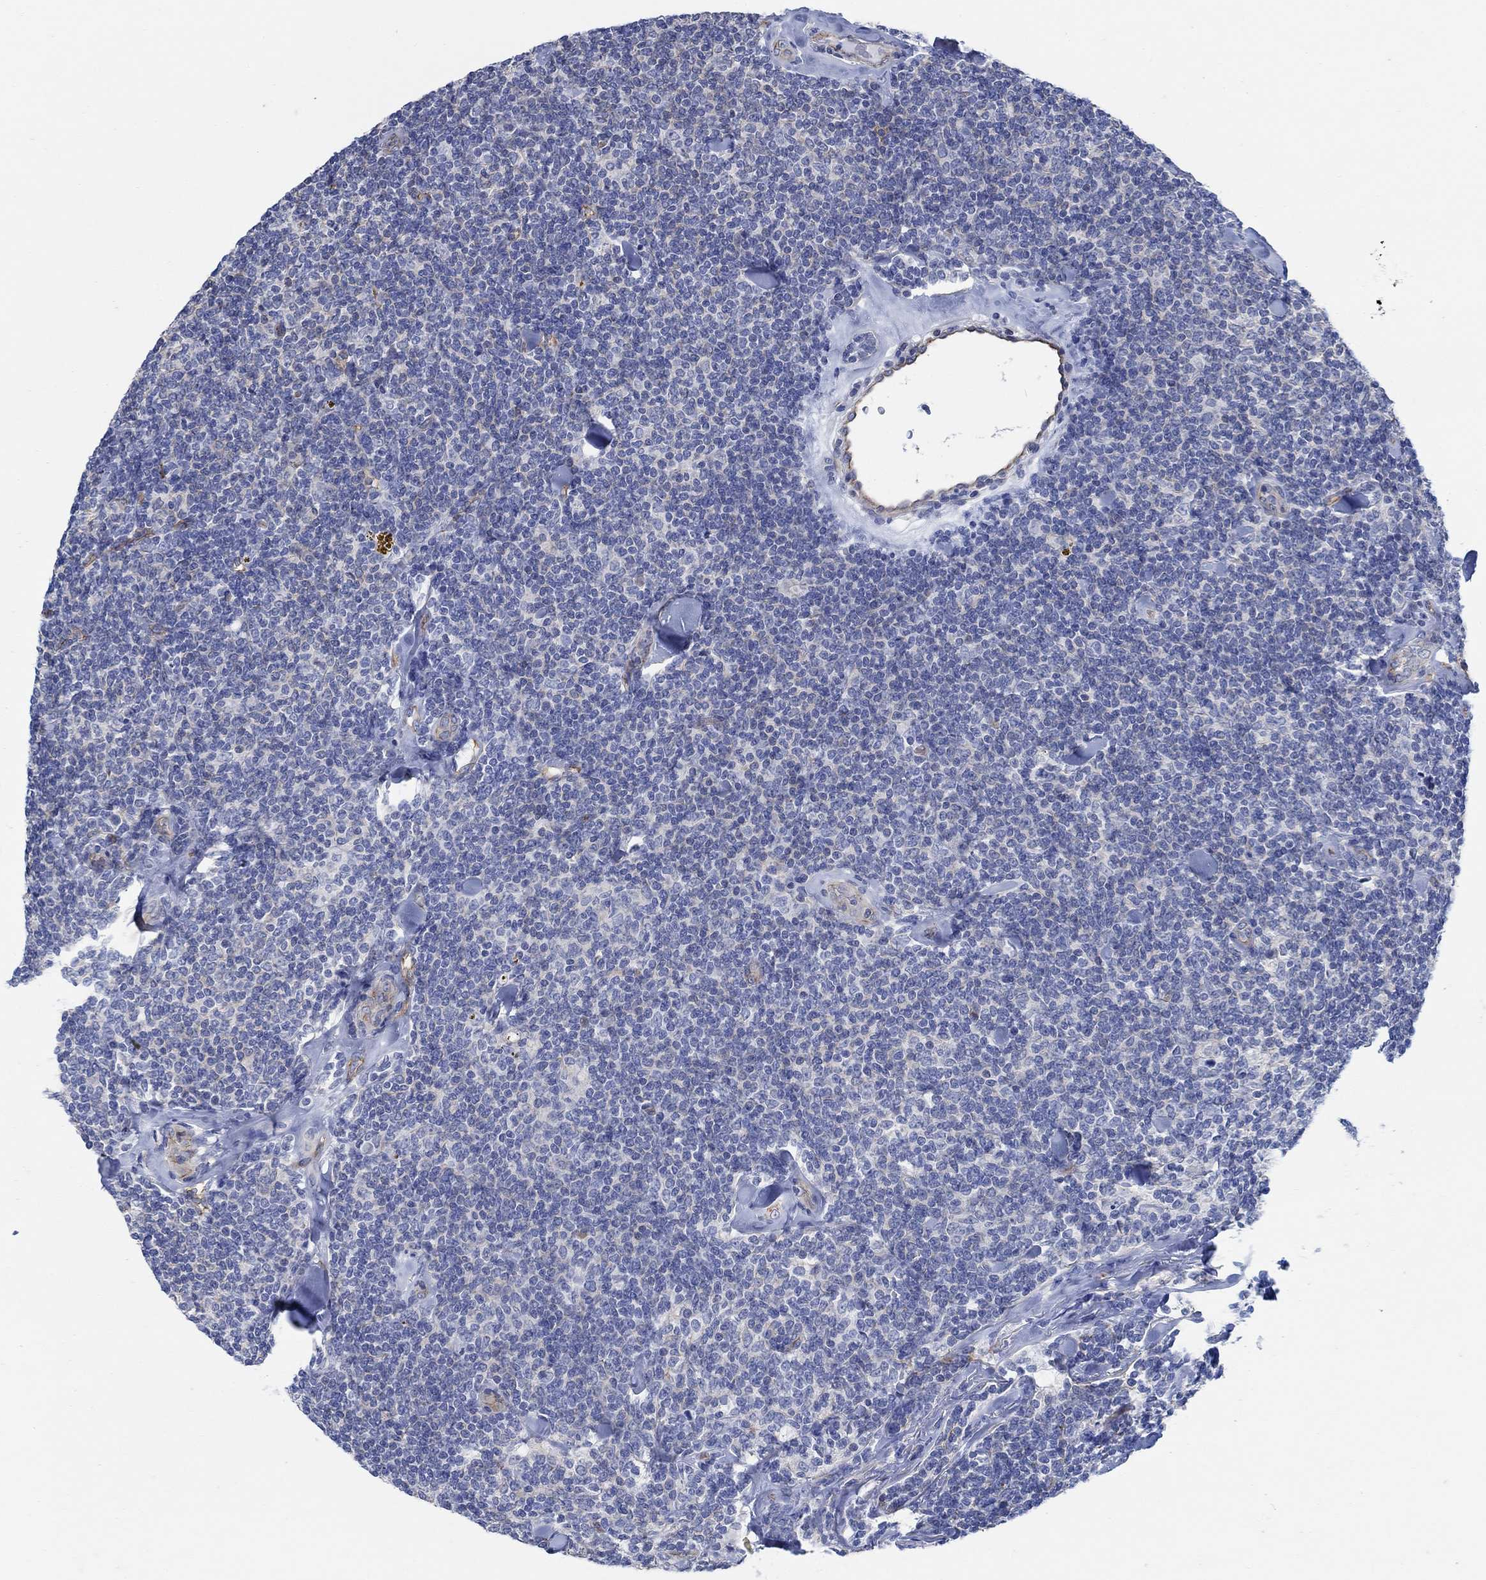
{"staining": {"intensity": "negative", "quantity": "none", "location": "none"}, "tissue": "lymphoma", "cell_type": "Tumor cells", "image_type": "cancer", "snomed": [{"axis": "morphology", "description": "Malignant lymphoma, non-Hodgkin's type, Low grade"}, {"axis": "topography", "description": "Lymph node"}], "caption": "There is no significant positivity in tumor cells of low-grade malignant lymphoma, non-Hodgkin's type. (Immunohistochemistry, brightfield microscopy, high magnification).", "gene": "TMEM198", "patient": {"sex": "female", "age": 56}}